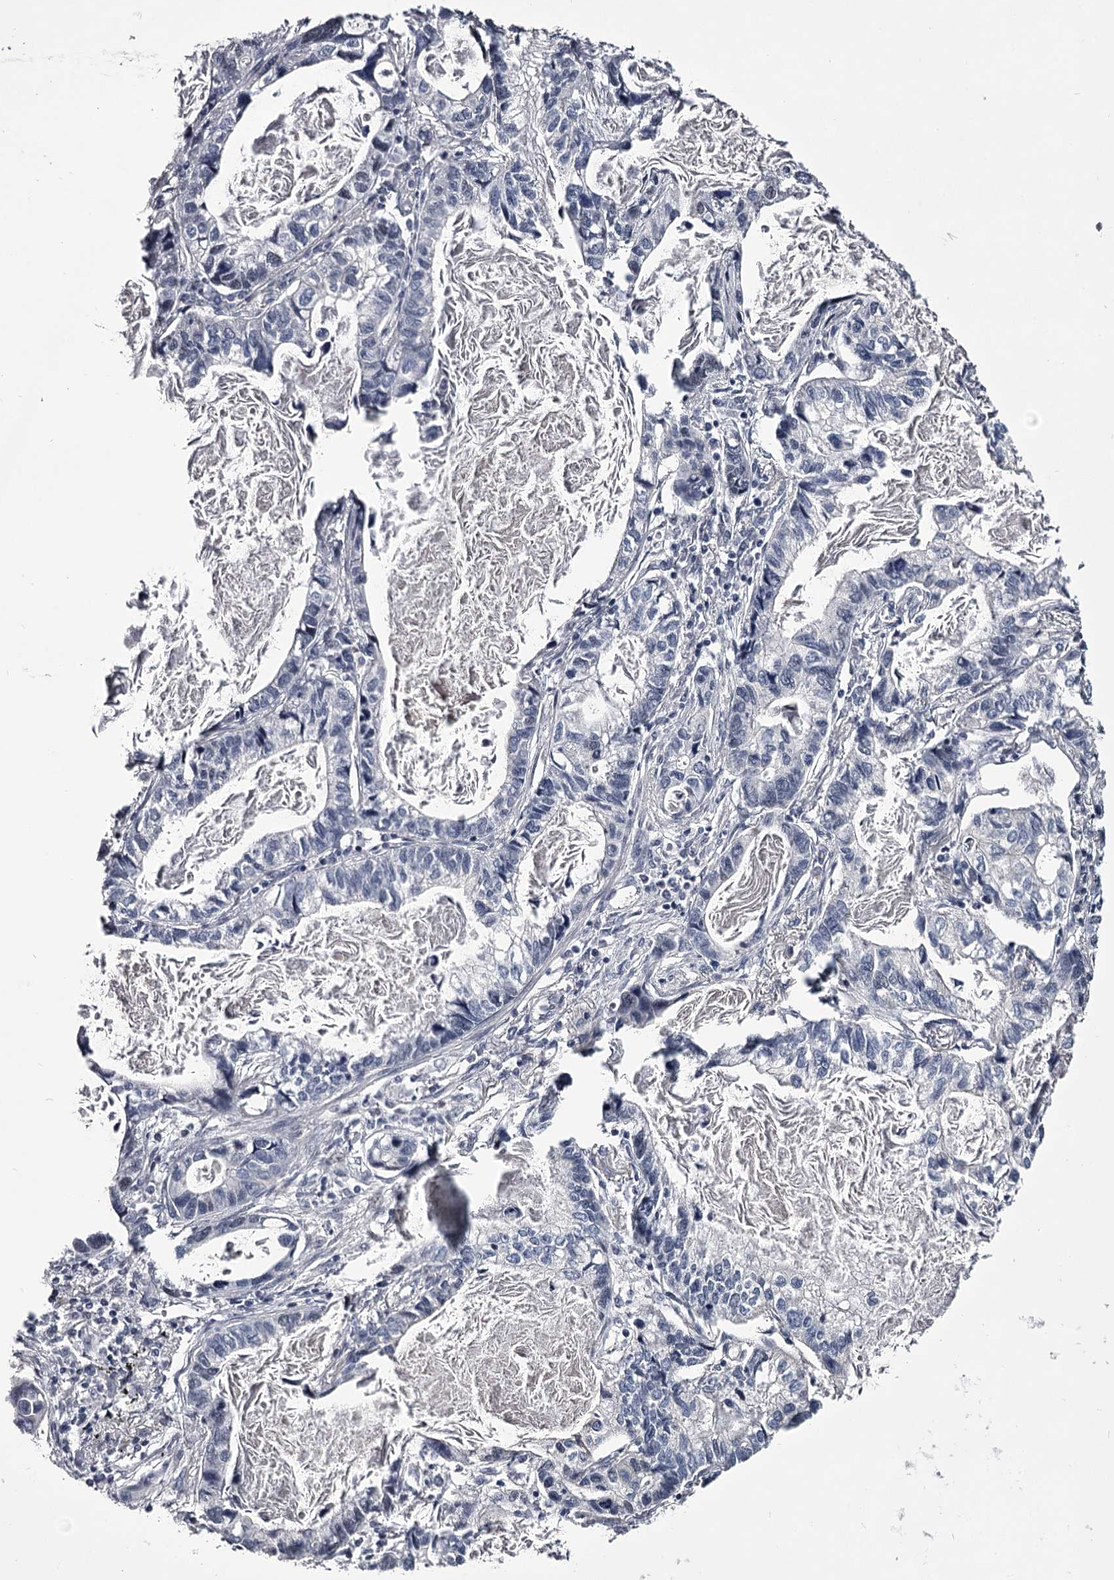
{"staining": {"intensity": "negative", "quantity": "none", "location": "none"}, "tissue": "lung cancer", "cell_type": "Tumor cells", "image_type": "cancer", "snomed": [{"axis": "morphology", "description": "Adenocarcinoma, NOS"}, {"axis": "topography", "description": "Lung"}], "caption": "A photomicrograph of adenocarcinoma (lung) stained for a protein demonstrates no brown staining in tumor cells. (Brightfield microscopy of DAB (3,3'-diaminobenzidine) immunohistochemistry at high magnification).", "gene": "OVOL2", "patient": {"sex": "male", "age": 67}}